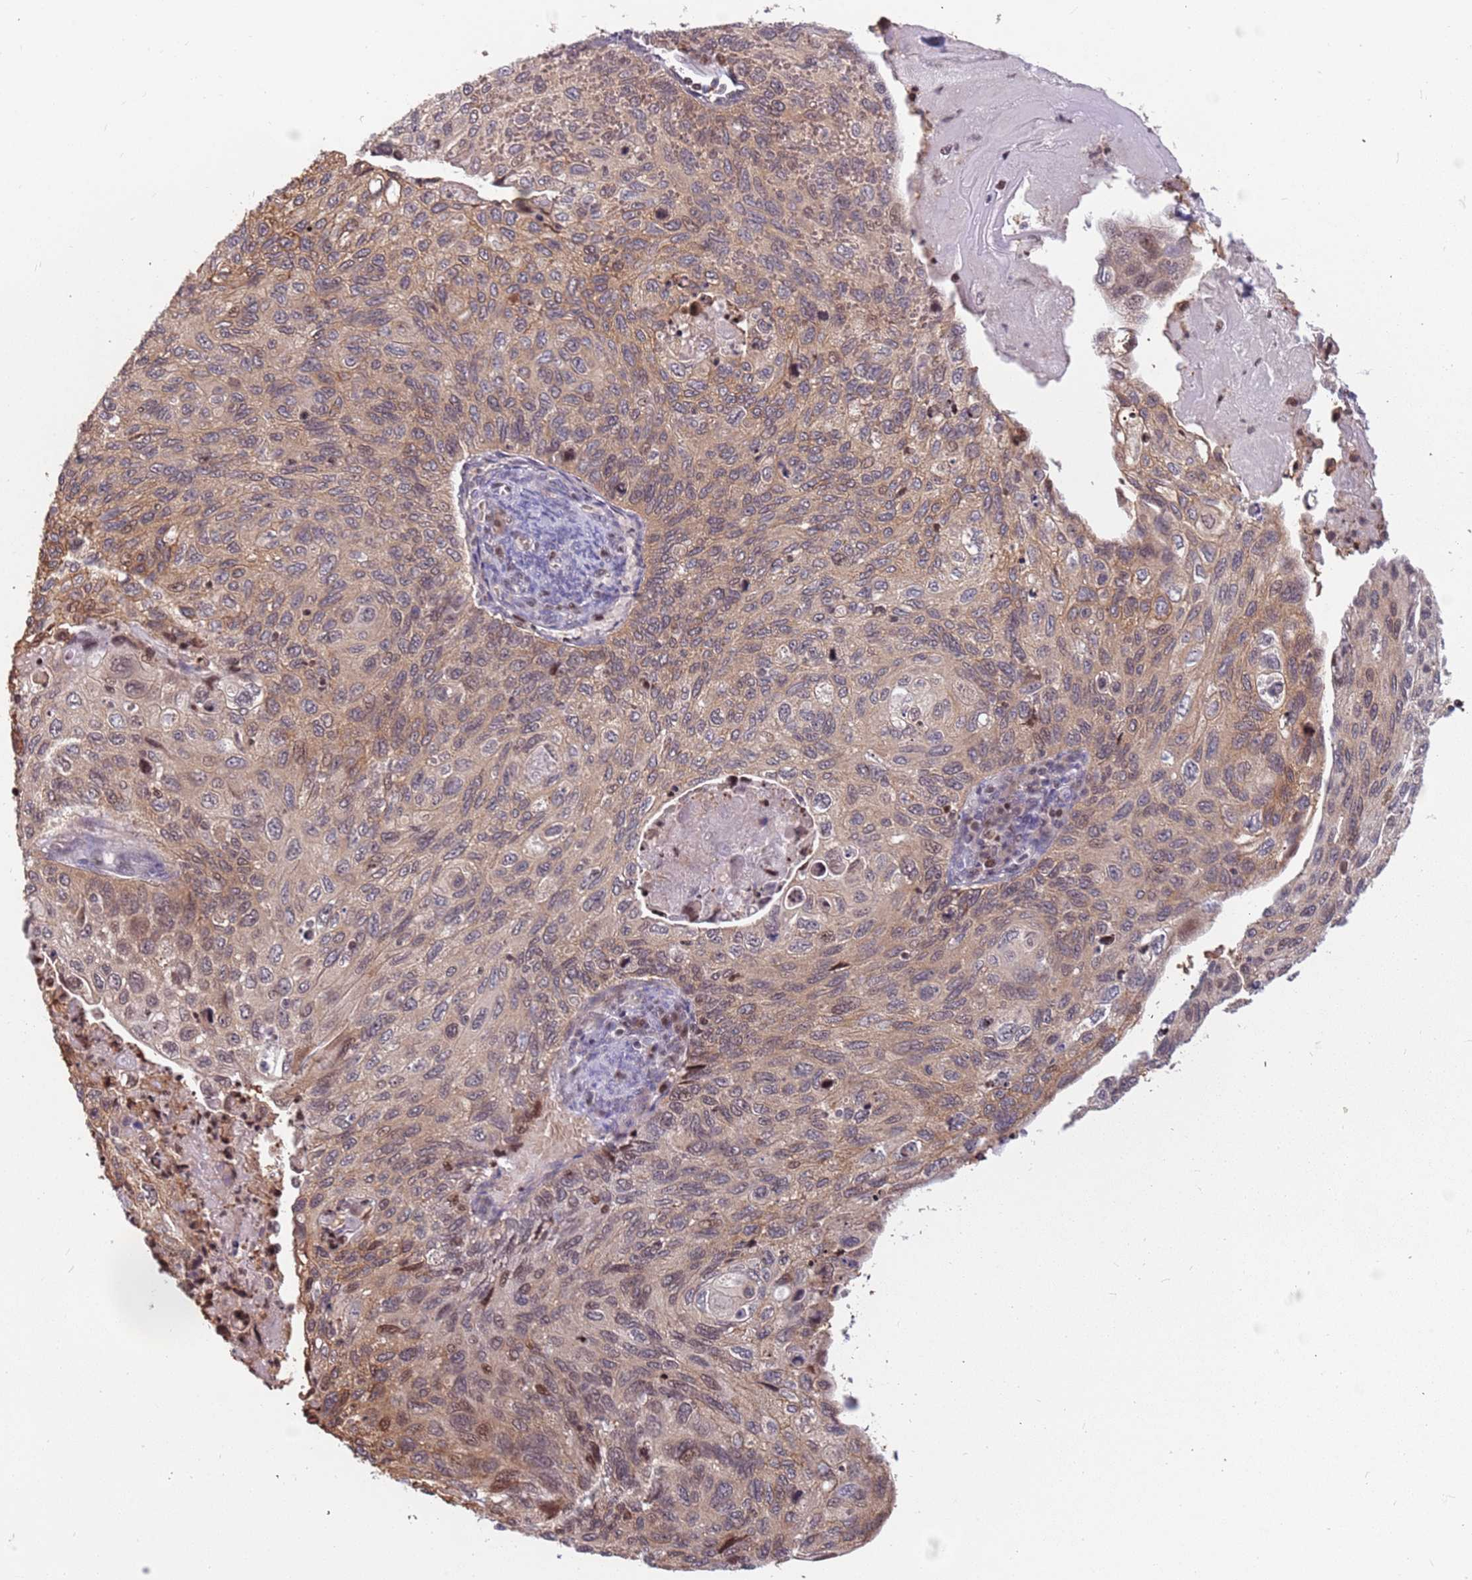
{"staining": {"intensity": "weak", "quantity": ">75%", "location": "cytoplasmic/membranous"}, "tissue": "cervical cancer", "cell_type": "Tumor cells", "image_type": "cancer", "snomed": [{"axis": "morphology", "description": "Squamous cell carcinoma, NOS"}, {"axis": "topography", "description": "Cervix"}], "caption": "A micrograph of cervical cancer stained for a protein reveals weak cytoplasmic/membranous brown staining in tumor cells. (DAB (3,3'-diaminobenzidine) IHC, brown staining for protein, blue staining for nuclei).", "gene": "ARHGEF5", "patient": {"sex": "female", "age": 70}}